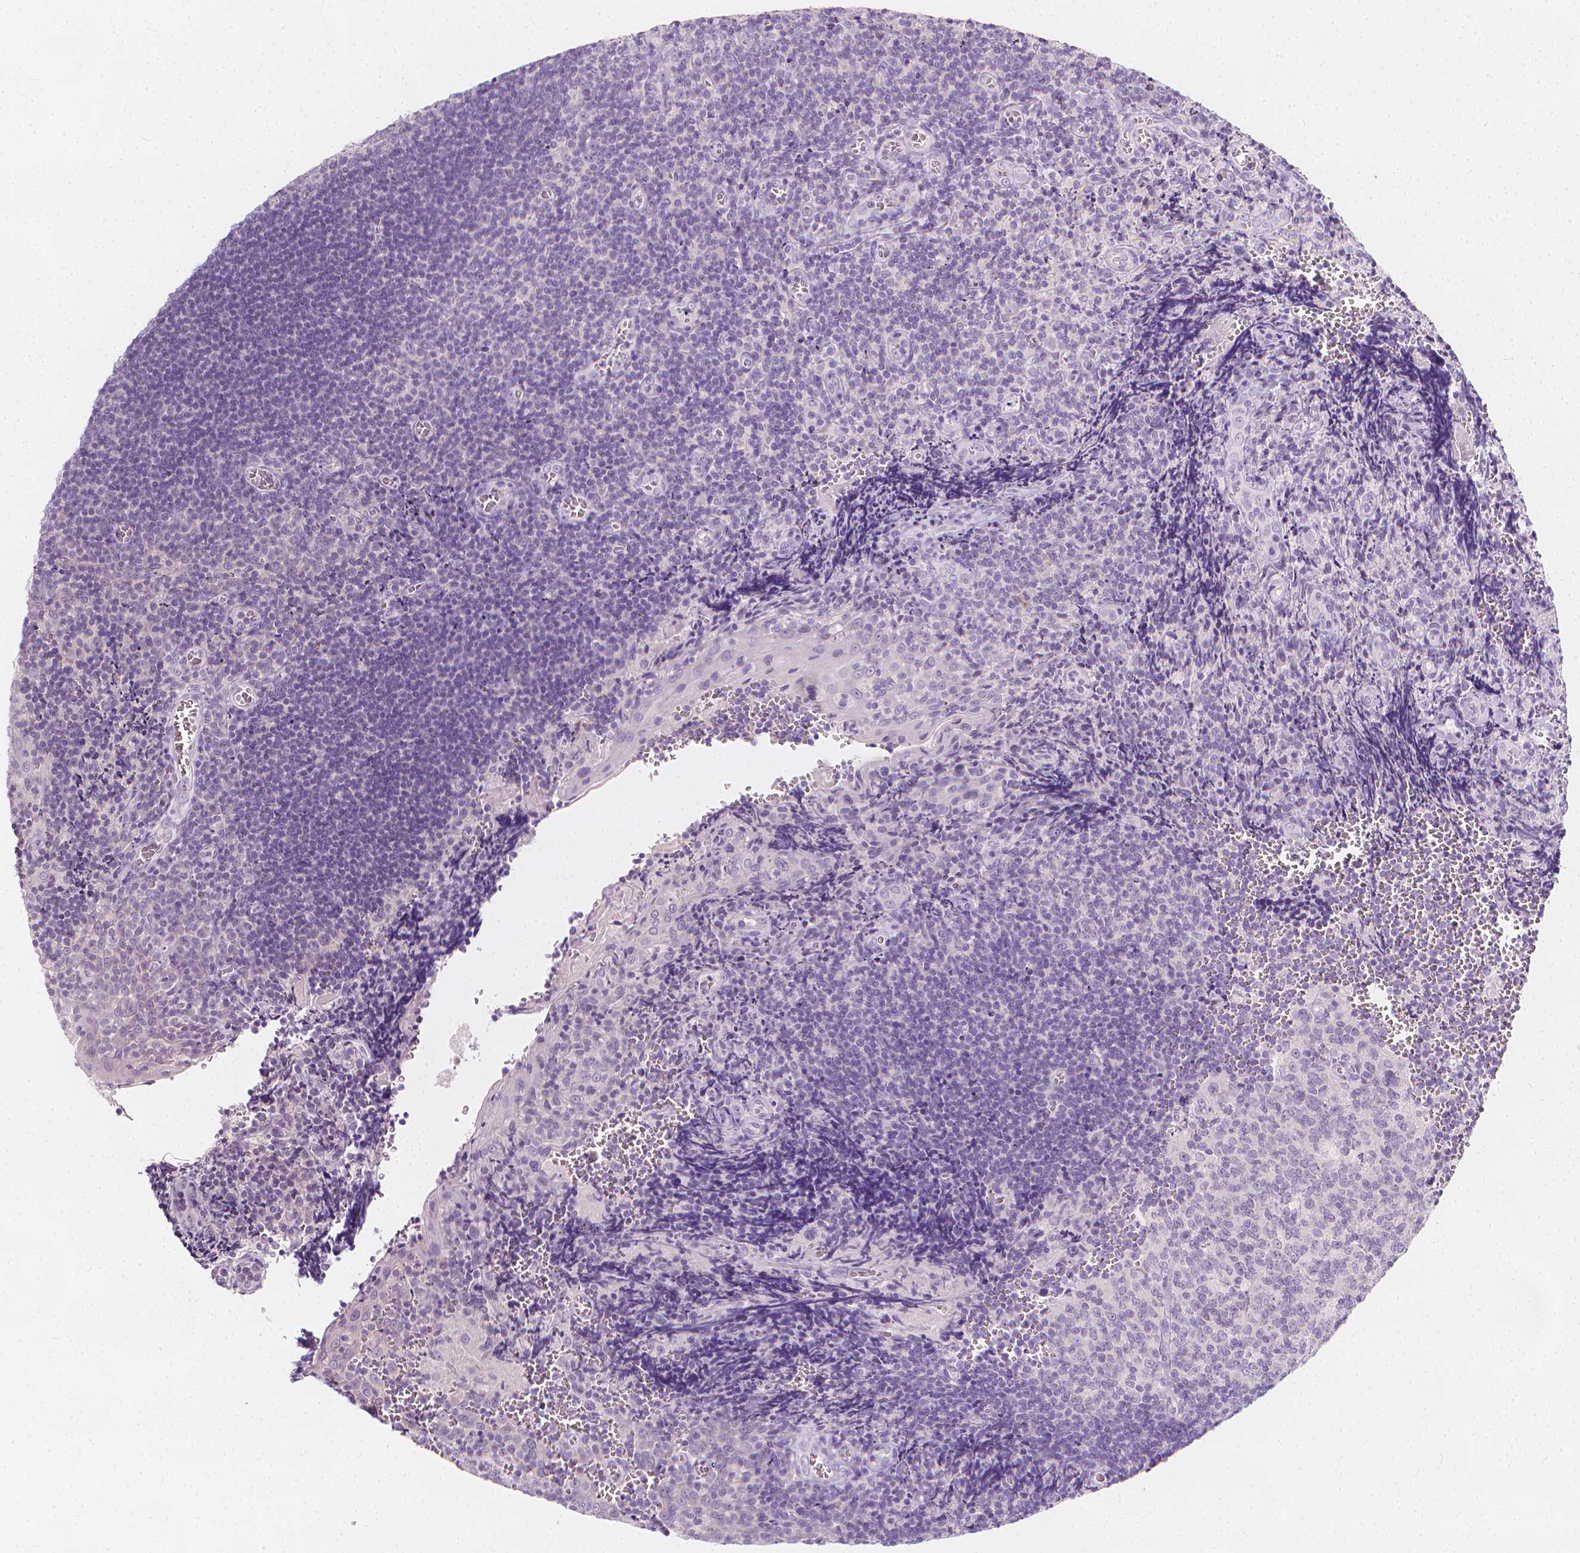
{"staining": {"intensity": "negative", "quantity": "none", "location": "none"}, "tissue": "tonsil", "cell_type": "Germinal center cells", "image_type": "normal", "snomed": [{"axis": "morphology", "description": "Normal tissue, NOS"}, {"axis": "morphology", "description": "Inflammation, NOS"}, {"axis": "topography", "description": "Tonsil"}], "caption": "A high-resolution photomicrograph shows immunohistochemistry staining of unremarkable tonsil, which reveals no significant expression in germinal center cells. (Brightfield microscopy of DAB (3,3'-diaminobenzidine) immunohistochemistry at high magnification).", "gene": "RBFOX1", "patient": {"sex": "female", "age": 31}}